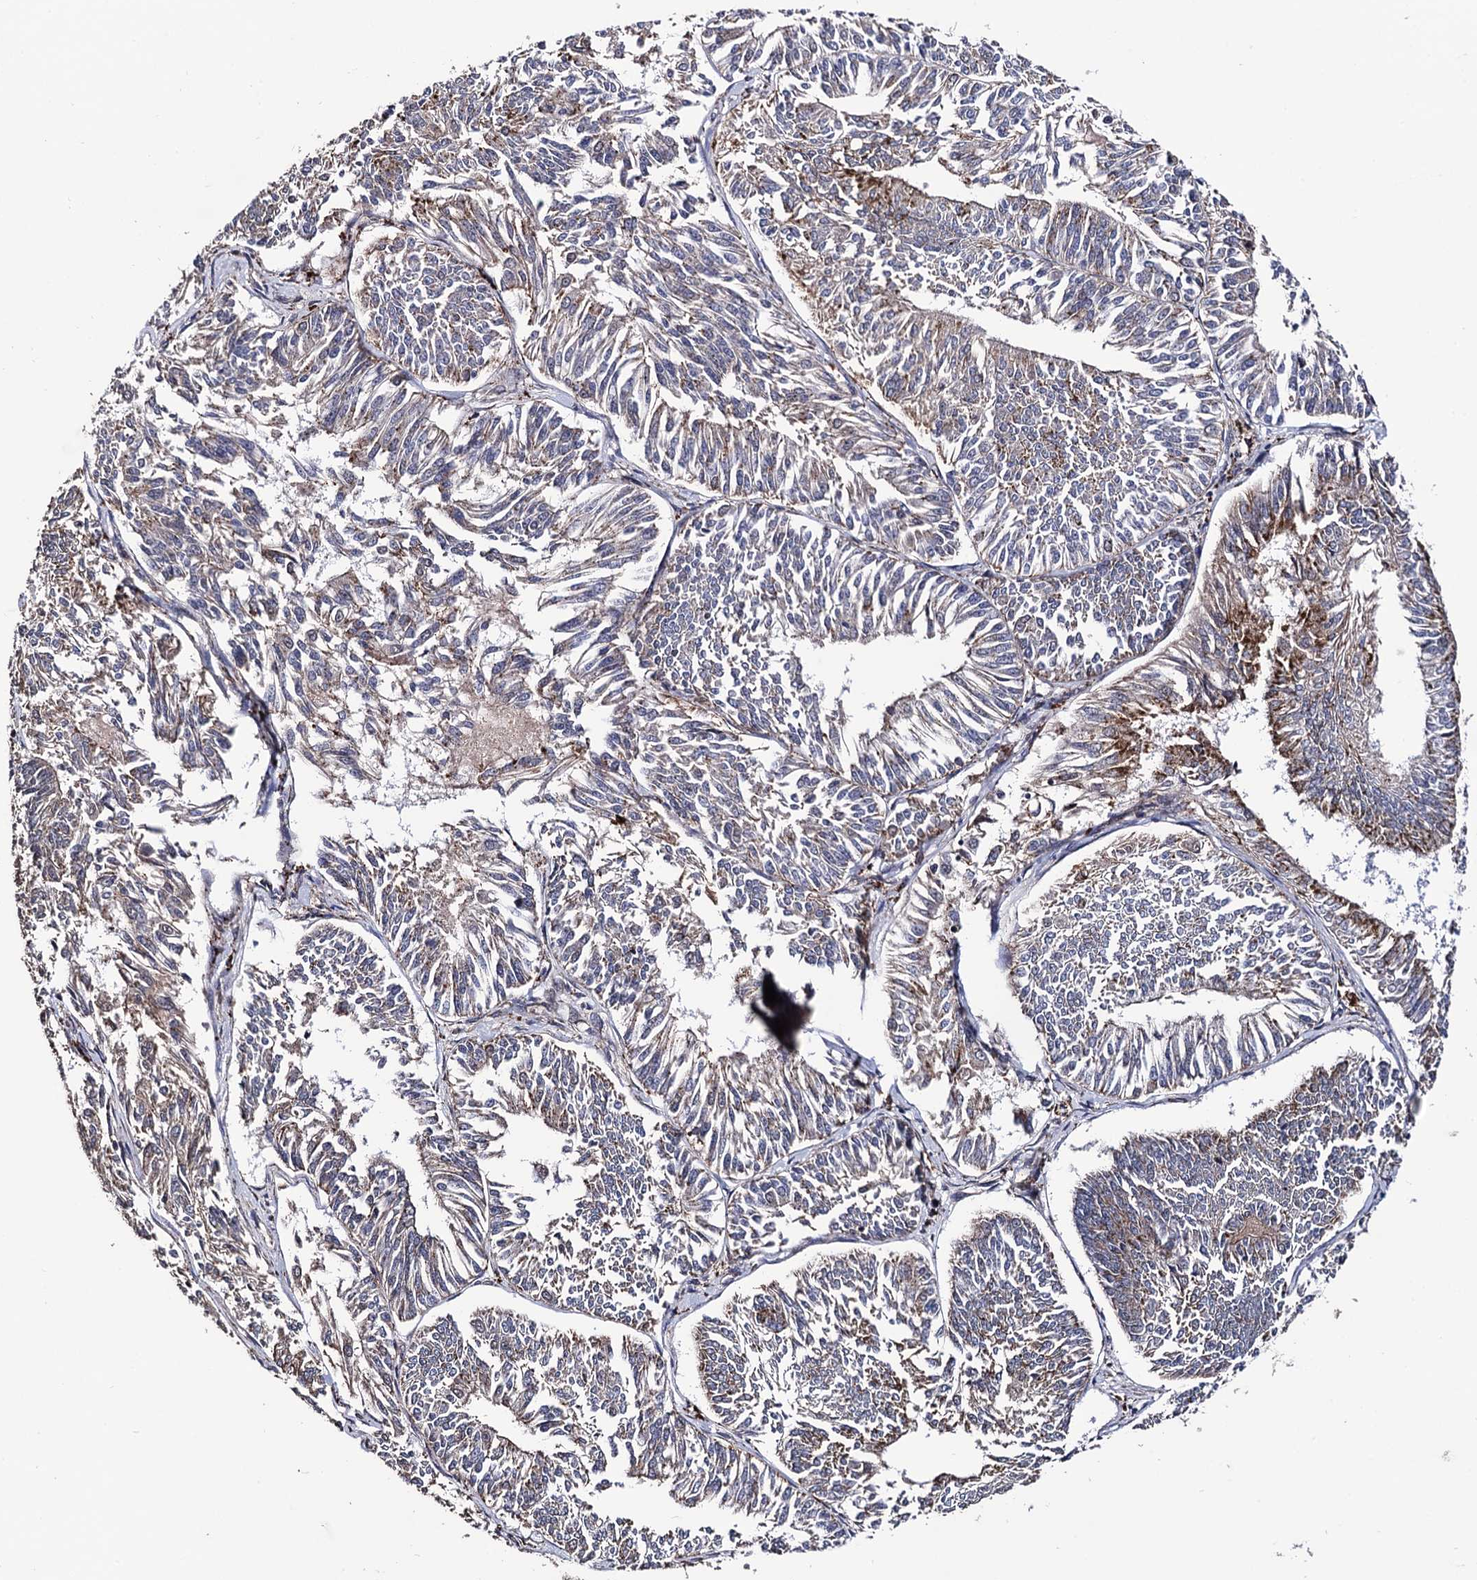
{"staining": {"intensity": "weak", "quantity": "25%-75%", "location": "cytoplasmic/membranous"}, "tissue": "endometrial cancer", "cell_type": "Tumor cells", "image_type": "cancer", "snomed": [{"axis": "morphology", "description": "Adenocarcinoma, NOS"}, {"axis": "topography", "description": "Endometrium"}], "caption": "Endometrial cancer (adenocarcinoma) stained with a brown dye demonstrates weak cytoplasmic/membranous positive staining in about 25%-75% of tumor cells.", "gene": "MICAL2", "patient": {"sex": "female", "age": 58}}